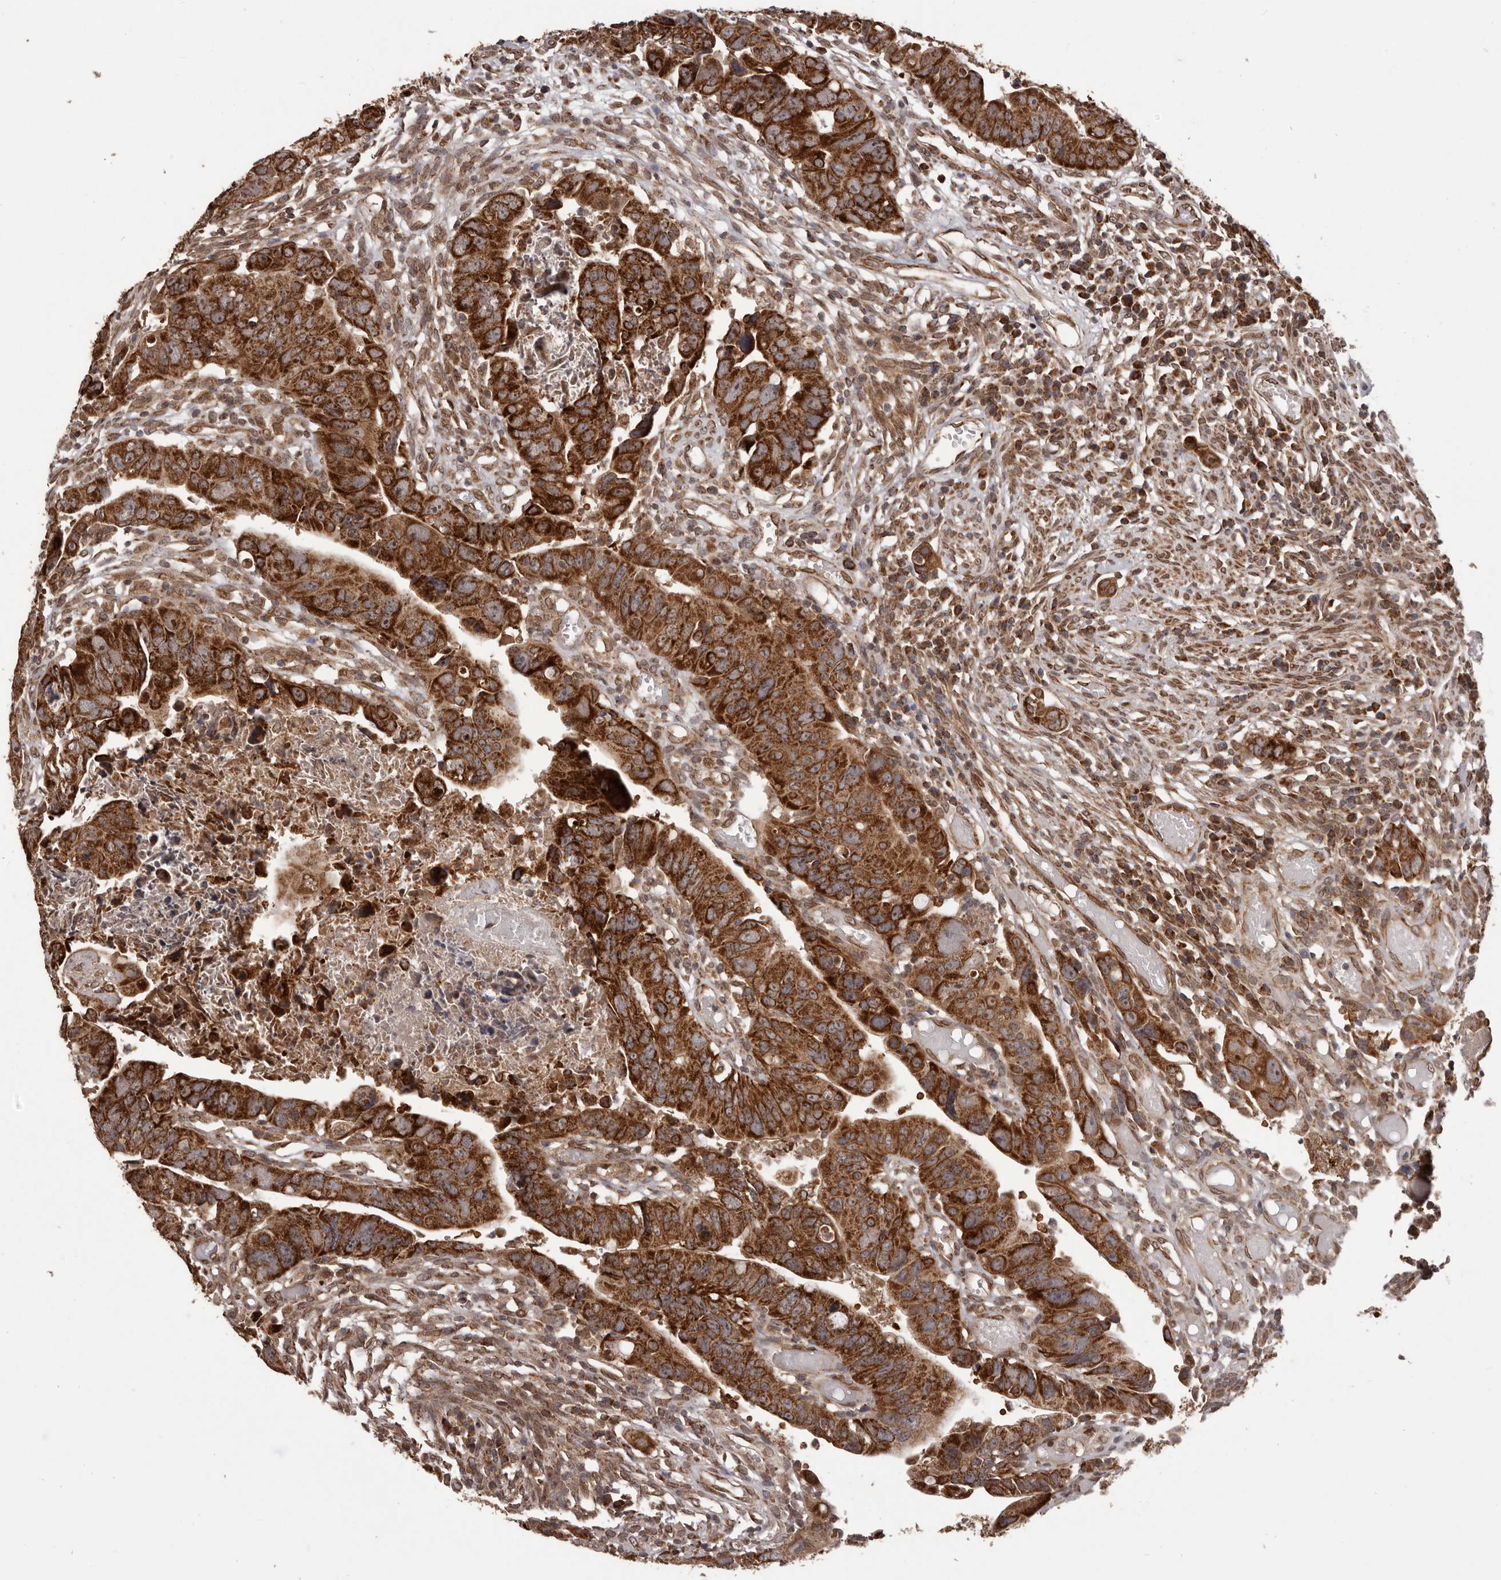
{"staining": {"intensity": "strong", "quantity": ">75%", "location": "cytoplasmic/membranous"}, "tissue": "colorectal cancer", "cell_type": "Tumor cells", "image_type": "cancer", "snomed": [{"axis": "morphology", "description": "Adenocarcinoma, NOS"}, {"axis": "topography", "description": "Rectum"}], "caption": "Strong cytoplasmic/membranous protein positivity is appreciated in about >75% of tumor cells in adenocarcinoma (colorectal).", "gene": "CHRM2", "patient": {"sex": "female", "age": 65}}